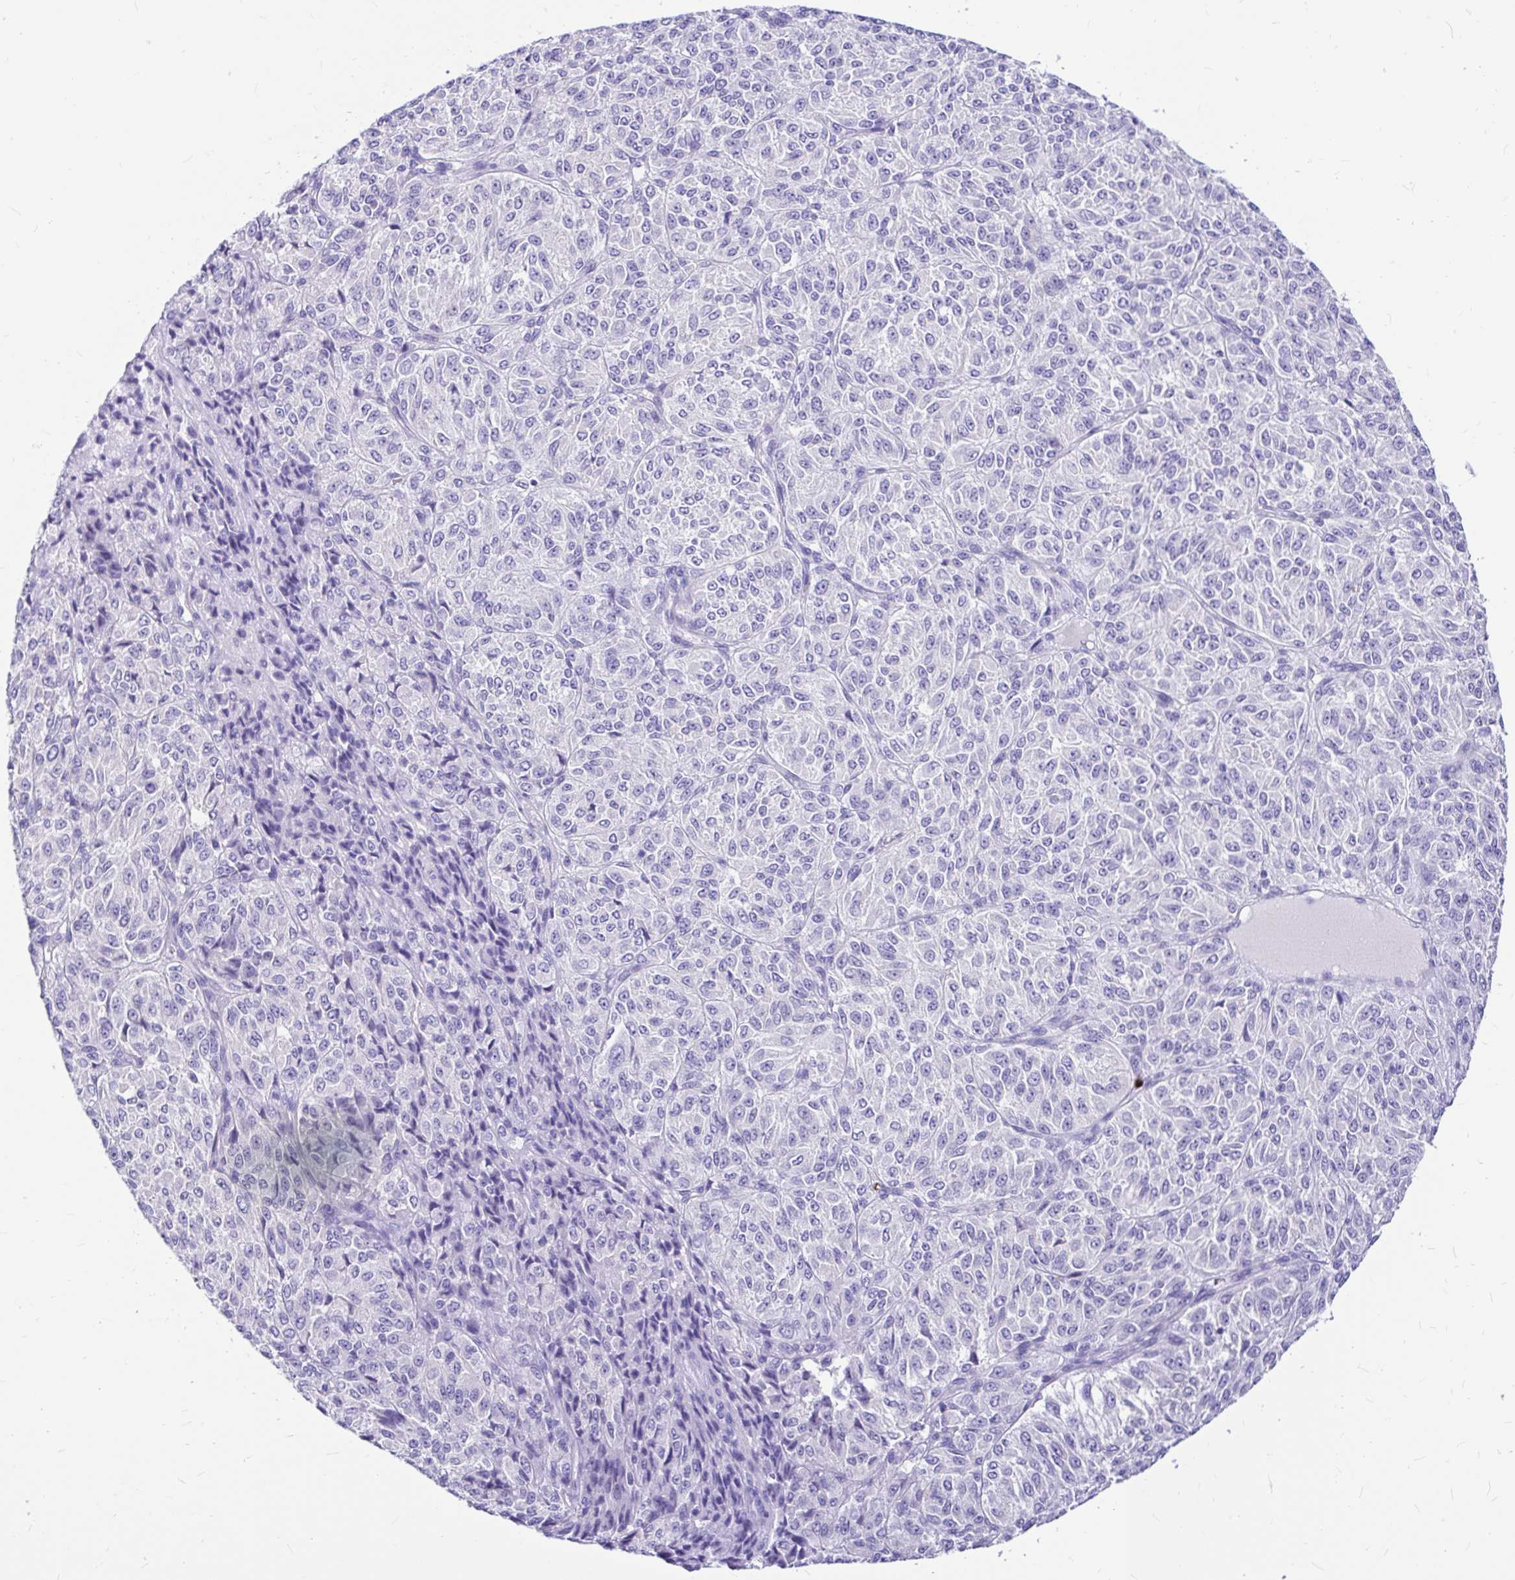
{"staining": {"intensity": "negative", "quantity": "none", "location": "none"}, "tissue": "melanoma", "cell_type": "Tumor cells", "image_type": "cancer", "snomed": [{"axis": "morphology", "description": "Malignant melanoma, Metastatic site"}, {"axis": "topography", "description": "Brain"}], "caption": "Tumor cells show no significant protein positivity in malignant melanoma (metastatic site).", "gene": "CLEC1B", "patient": {"sex": "female", "age": 56}}